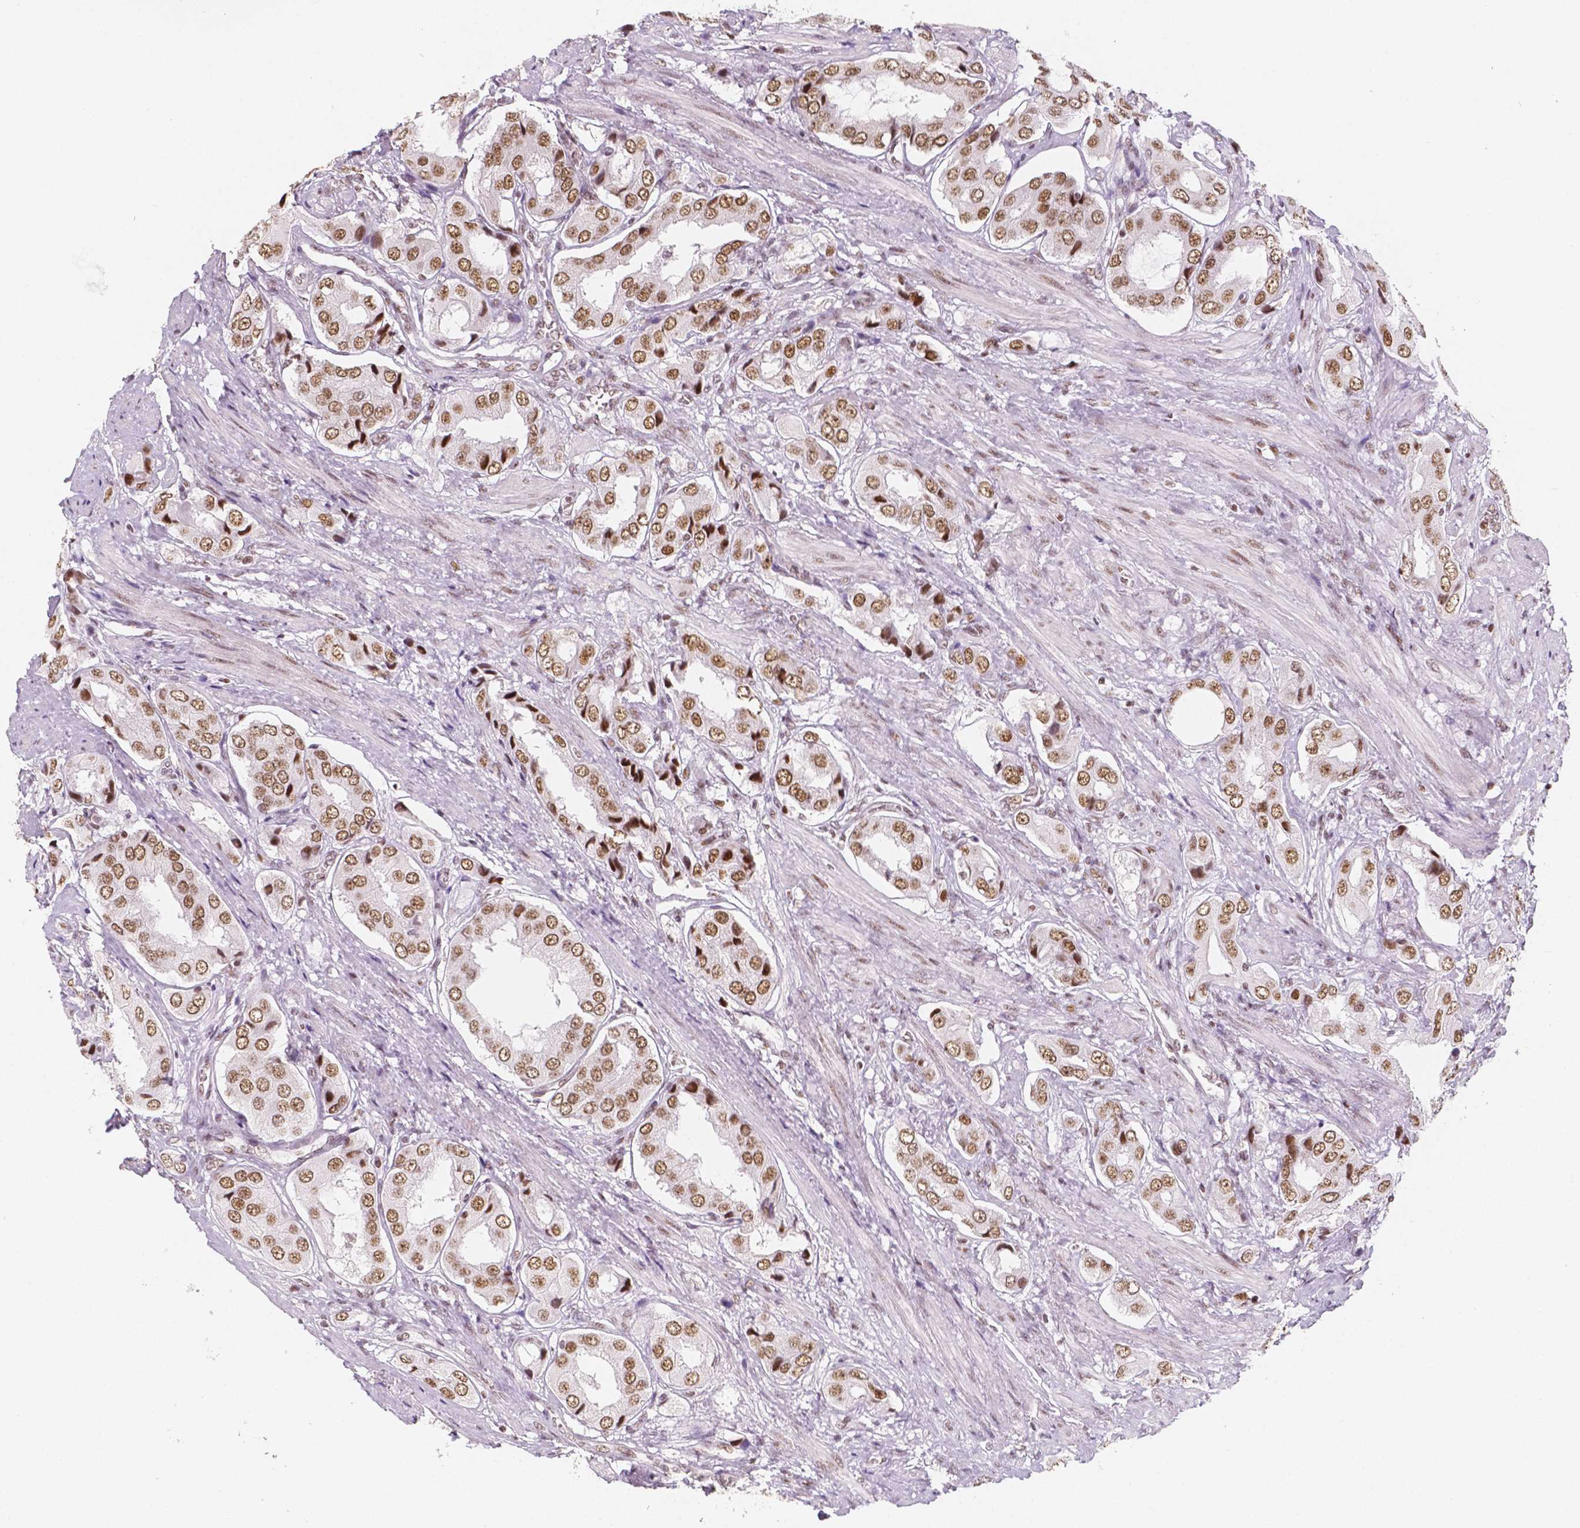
{"staining": {"intensity": "moderate", "quantity": ">75%", "location": "nuclear"}, "tissue": "prostate cancer", "cell_type": "Tumor cells", "image_type": "cancer", "snomed": [{"axis": "morphology", "description": "Adenocarcinoma, NOS"}, {"axis": "topography", "description": "Prostate"}], "caption": "Tumor cells display medium levels of moderate nuclear positivity in approximately >75% of cells in human prostate cancer (adenocarcinoma).", "gene": "HDAC1", "patient": {"sex": "male", "age": 63}}